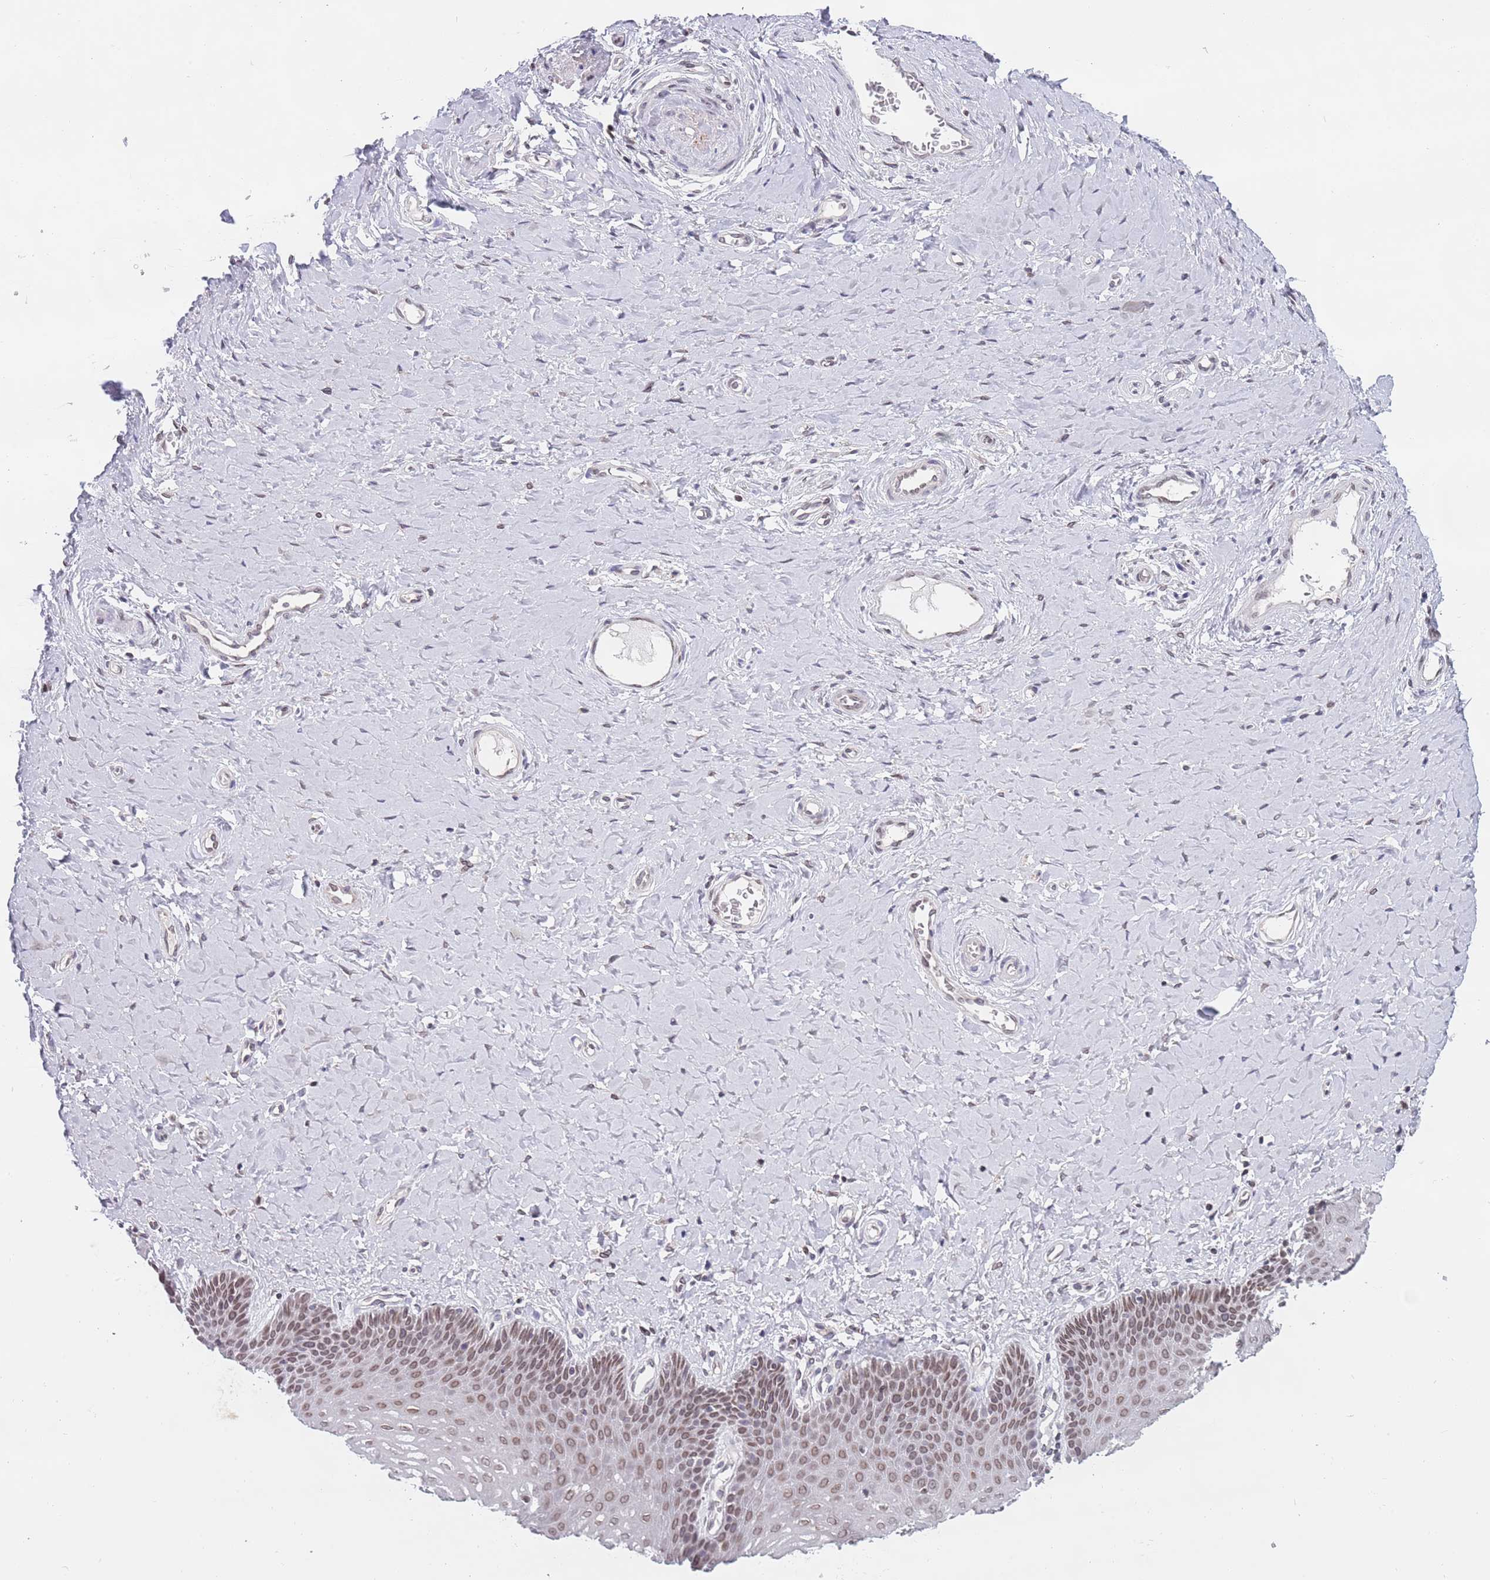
{"staining": {"intensity": "moderate", "quantity": ">75%", "location": "cytoplasmic/membranous,nuclear"}, "tissue": "vagina", "cell_type": "Squamous epithelial cells", "image_type": "normal", "snomed": [{"axis": "morphology", "description": "Normal tissue, NOS"}, {"axis": "topography", "description": "Vagina"}], "caption": "A photomicrograph of vagina stained for a protein shows moderate cytoplasmic/membranous,nuclear brown staining in squamous epithelial cells.", "gene": "KLHDC2", "patient": {"sex": "female", "age": 65}}